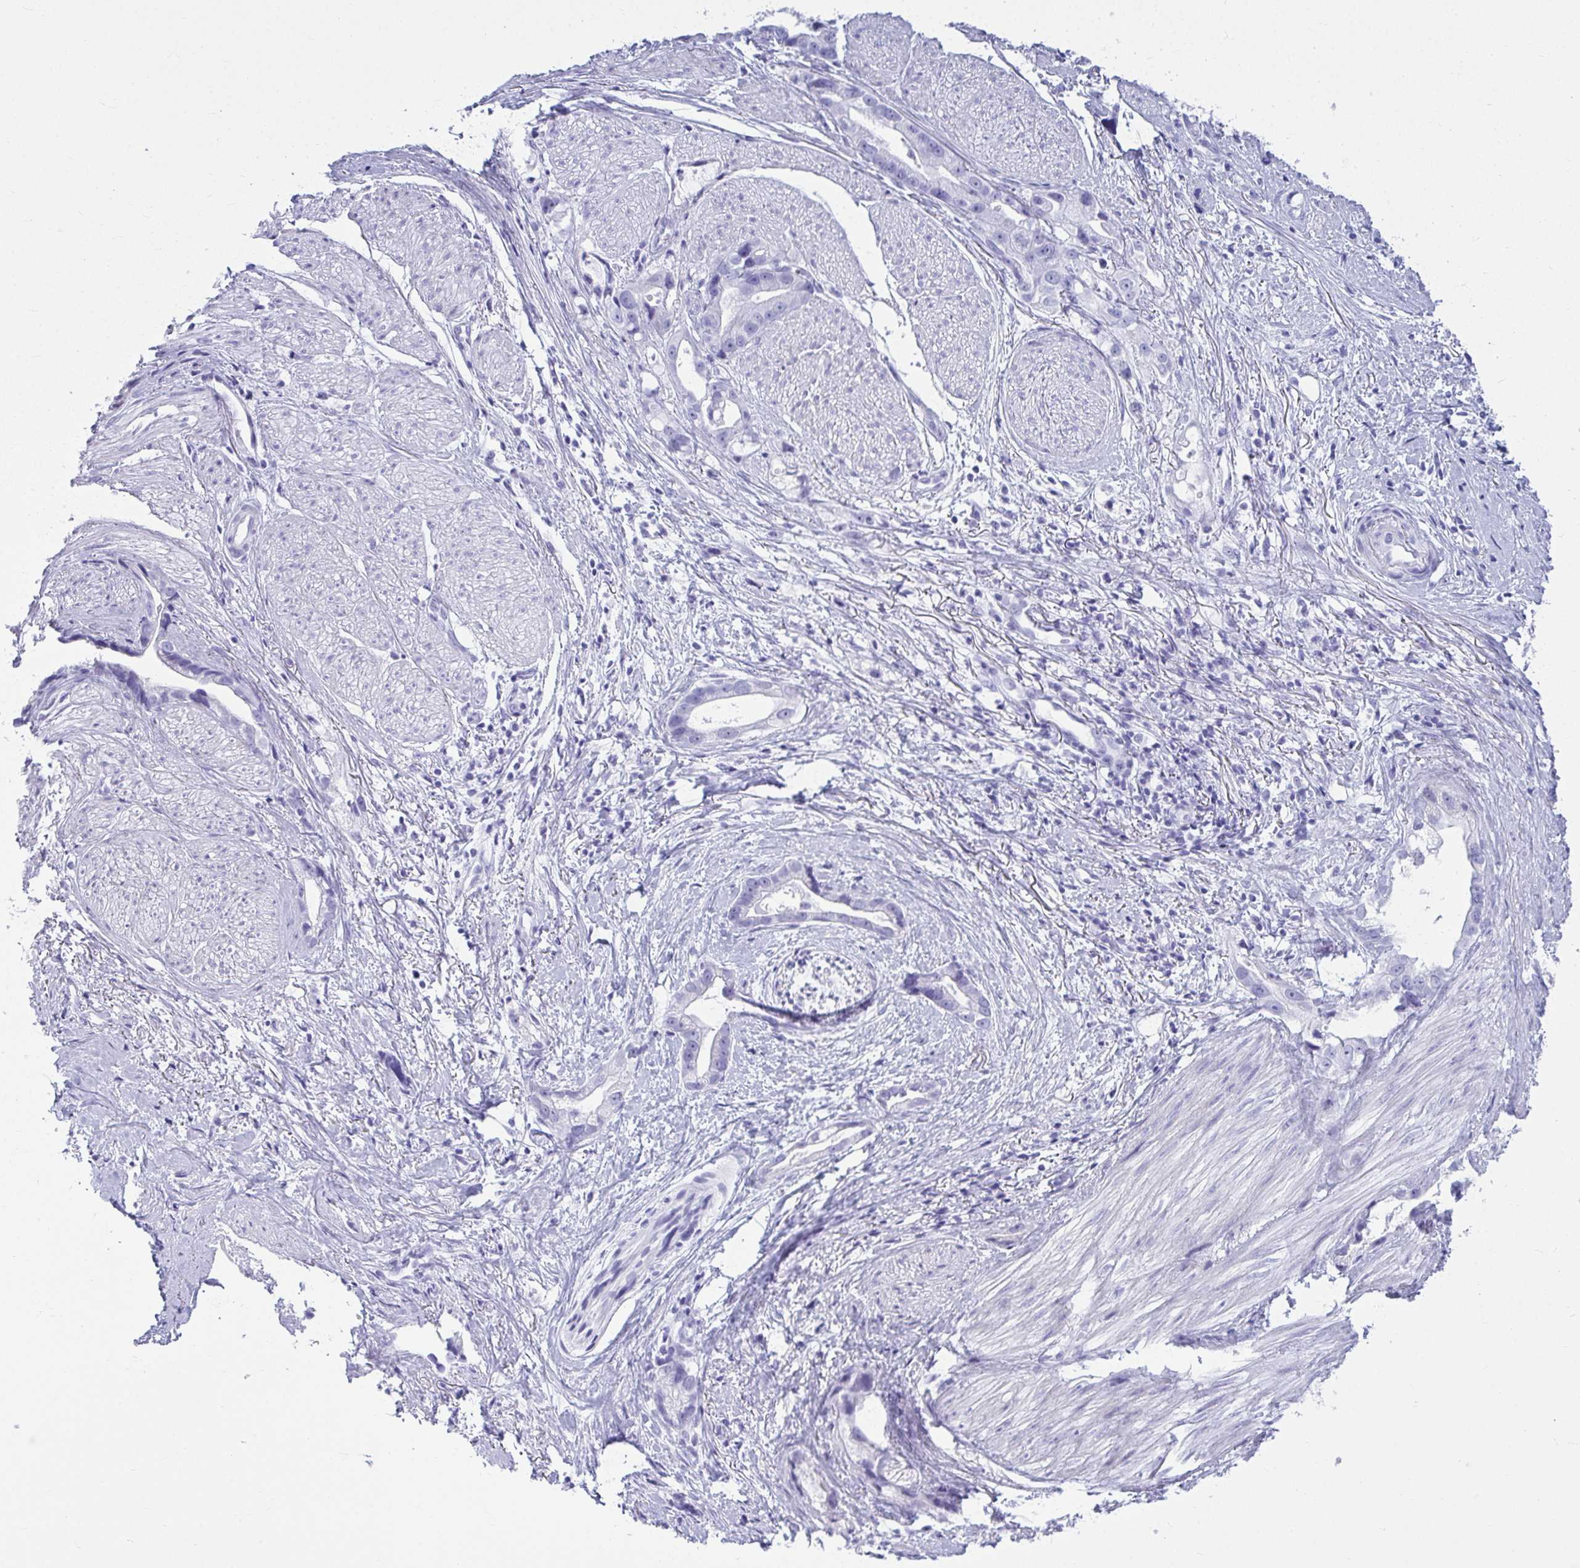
{"staining": {"intensity": "negative", "quantity": "none", "location": "none"}, "tissue": "stomach cancer", "cell_type": "Tumor cells", "image_type": "cancer", "snomed": [{"axis": "morphology", "description": "Adenocarcinoma, NOS"}, {"axis": "topography", "description": "Stomach"}], "caption": "This micrograph is of stomach cancer stained with immunohistochemistry (IHC) to label a protein in brown with the nuclei are counter-stained blue. There is no positivity in tumor cells.", "gene": "CLGN", "patient": {"sex": "male", "age": 55}}